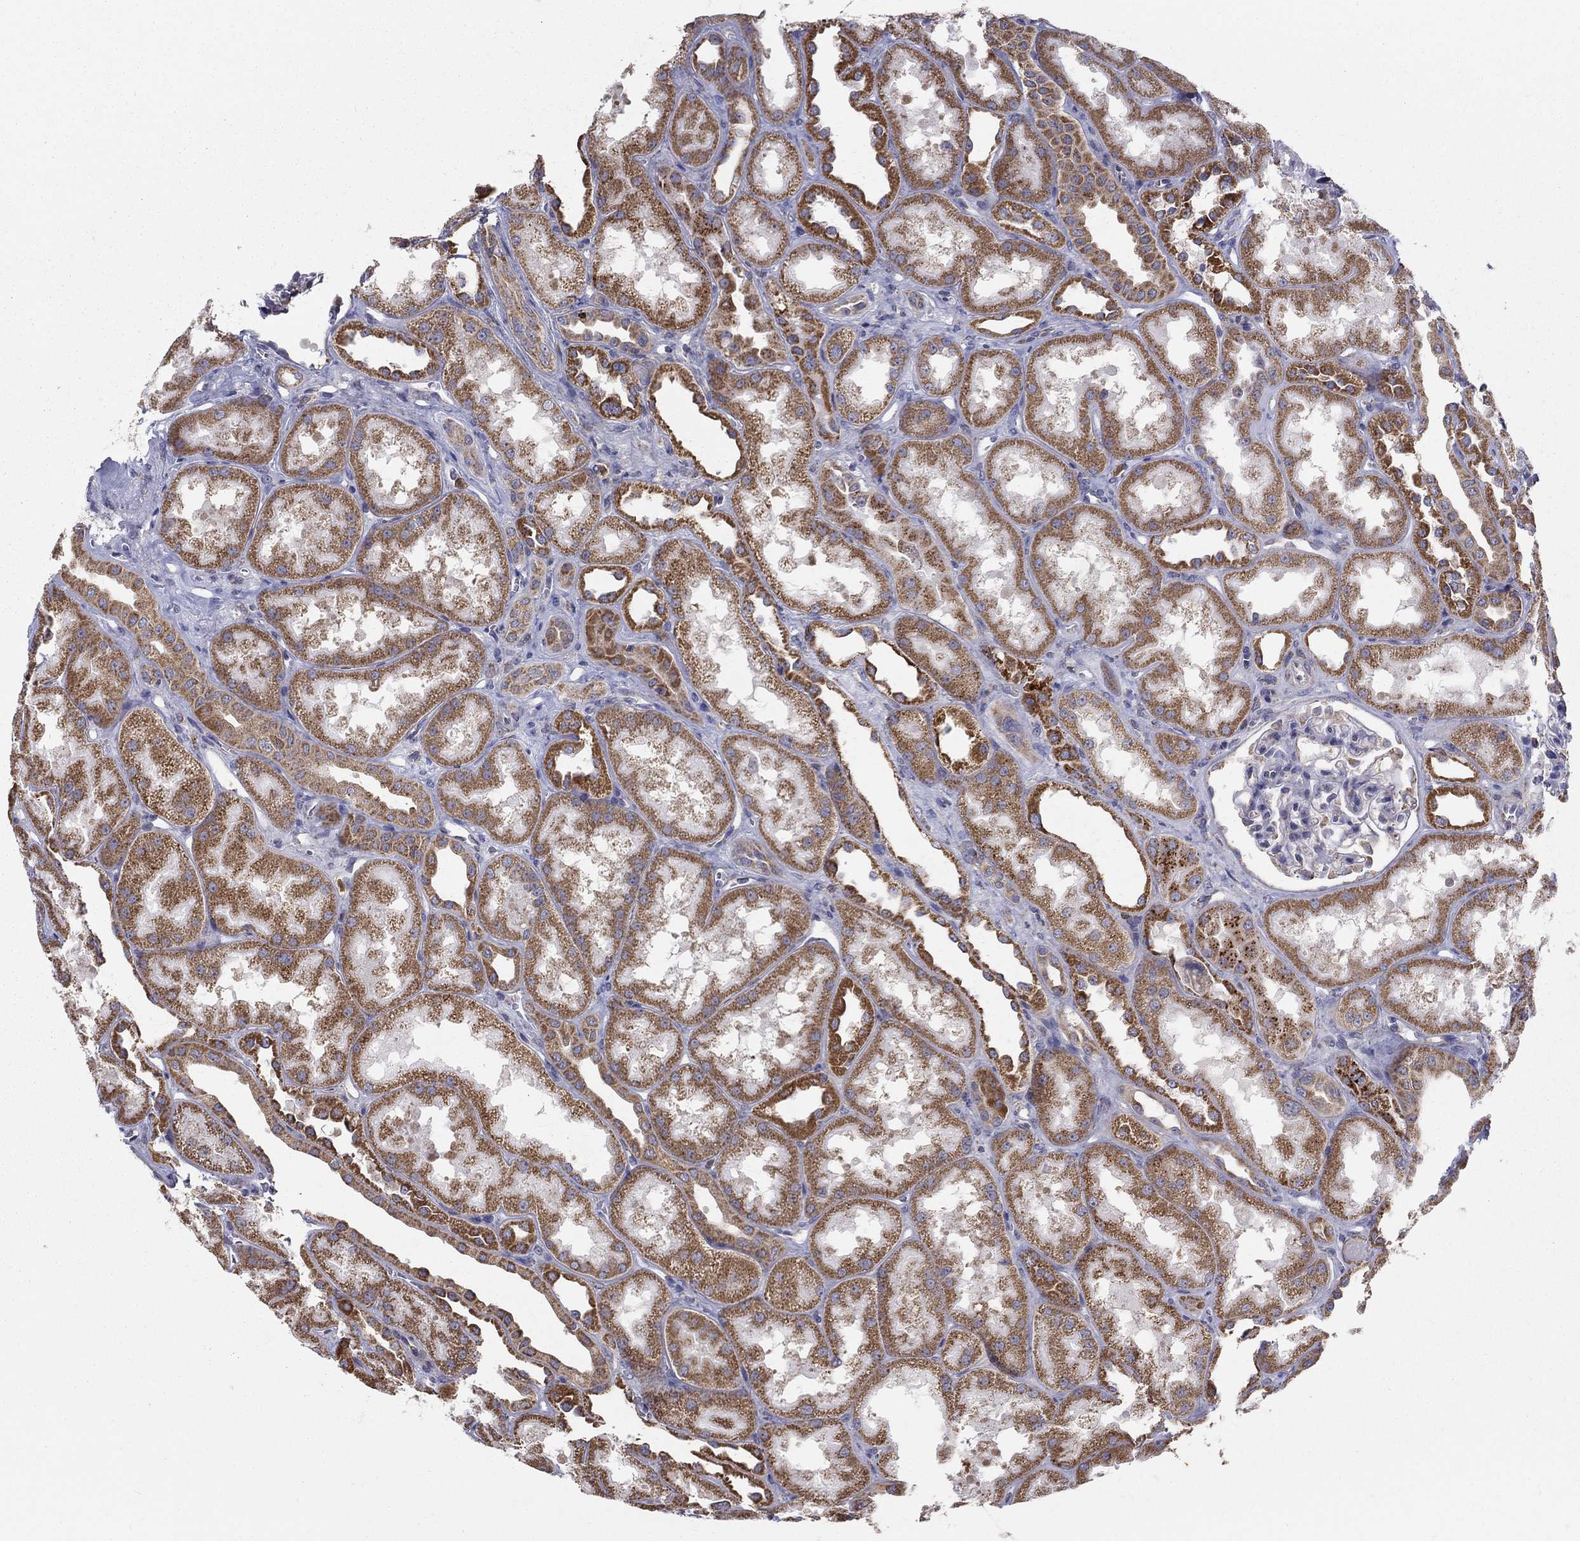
{"staining": {"intensity": "negative", "quantity": "none", "location": "none"}, "tissue": "kidney", "cell_type": "Cells in glomeruli", "image_type": "normal", "snomed": [{"axis": "morphology", "description": "Normal tissue, NOS"}, {"axis": "topography", "description": "Kidney"}], "caption": "DAB (3,3'-diaminobenzidine) immunohistochemical staining of normal kidney exhibits no significant expression in cells in glomeruli. Nuclei are stained in blue.", "gene": "PRDX4", "patient": {"sex": "male", "age": 61}}